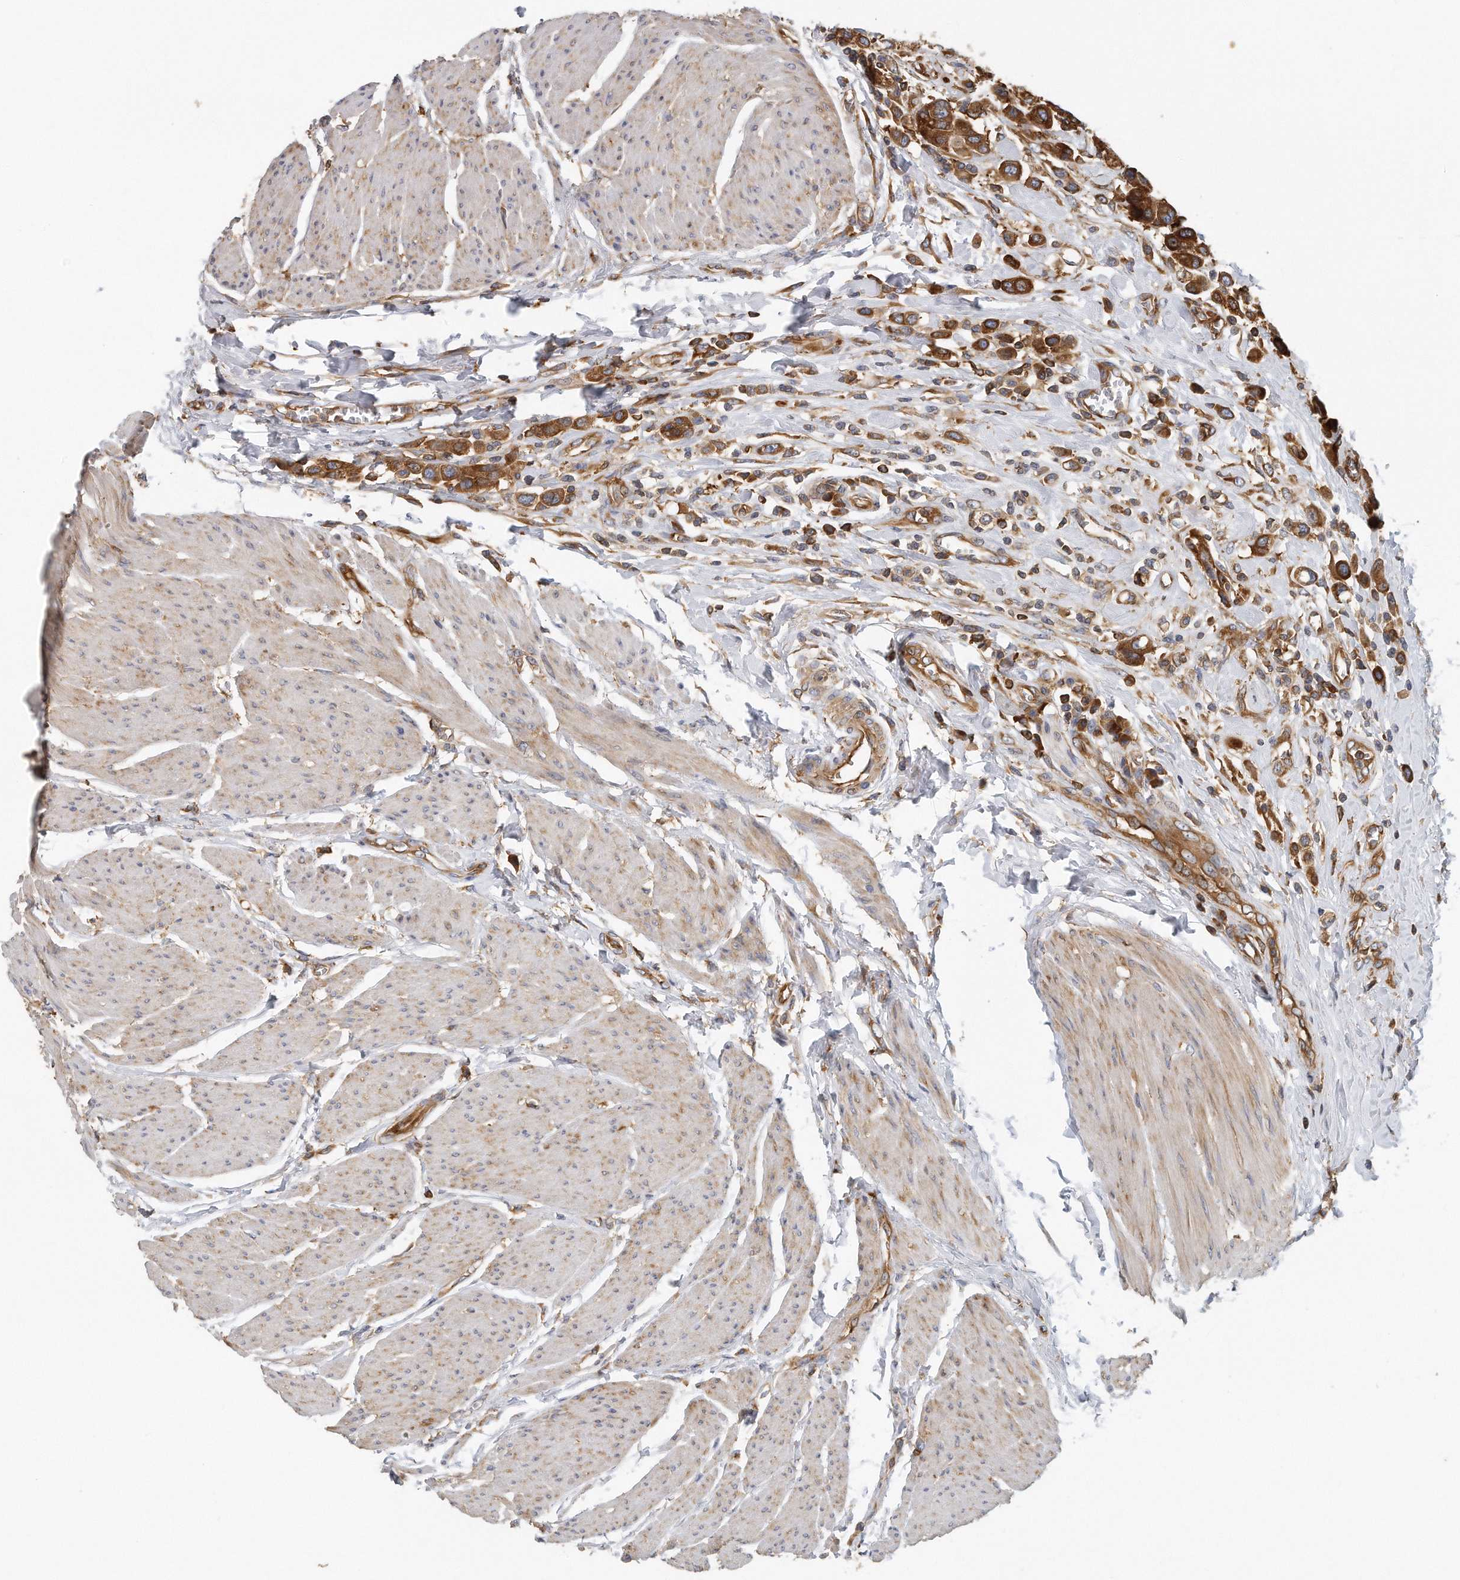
{"staining": {"intensity": "strong", "quantity": ">75%", "location": "cytoplasmic/membranous"}, "tissue": "urothelial cancer", "cell_type": "Tumor cells", "image_type": "cancer", "snomed": [{"axis": "morphology", "description": "Urothelial carcinoma, High grade"}, {"axis": "topography", "description": "Urinary bladder"}], "caption": "This histopathology image demonstrates high-grade urothelial carcinoma stained with IHC to label a protein in brown. The cytoplasmic/membranous of tumor cells show strong positivity for the protein. Nuclei are counter-stained blue.", "gene": "EIF3I", "patient": {"sex": "male", "age": 50}}